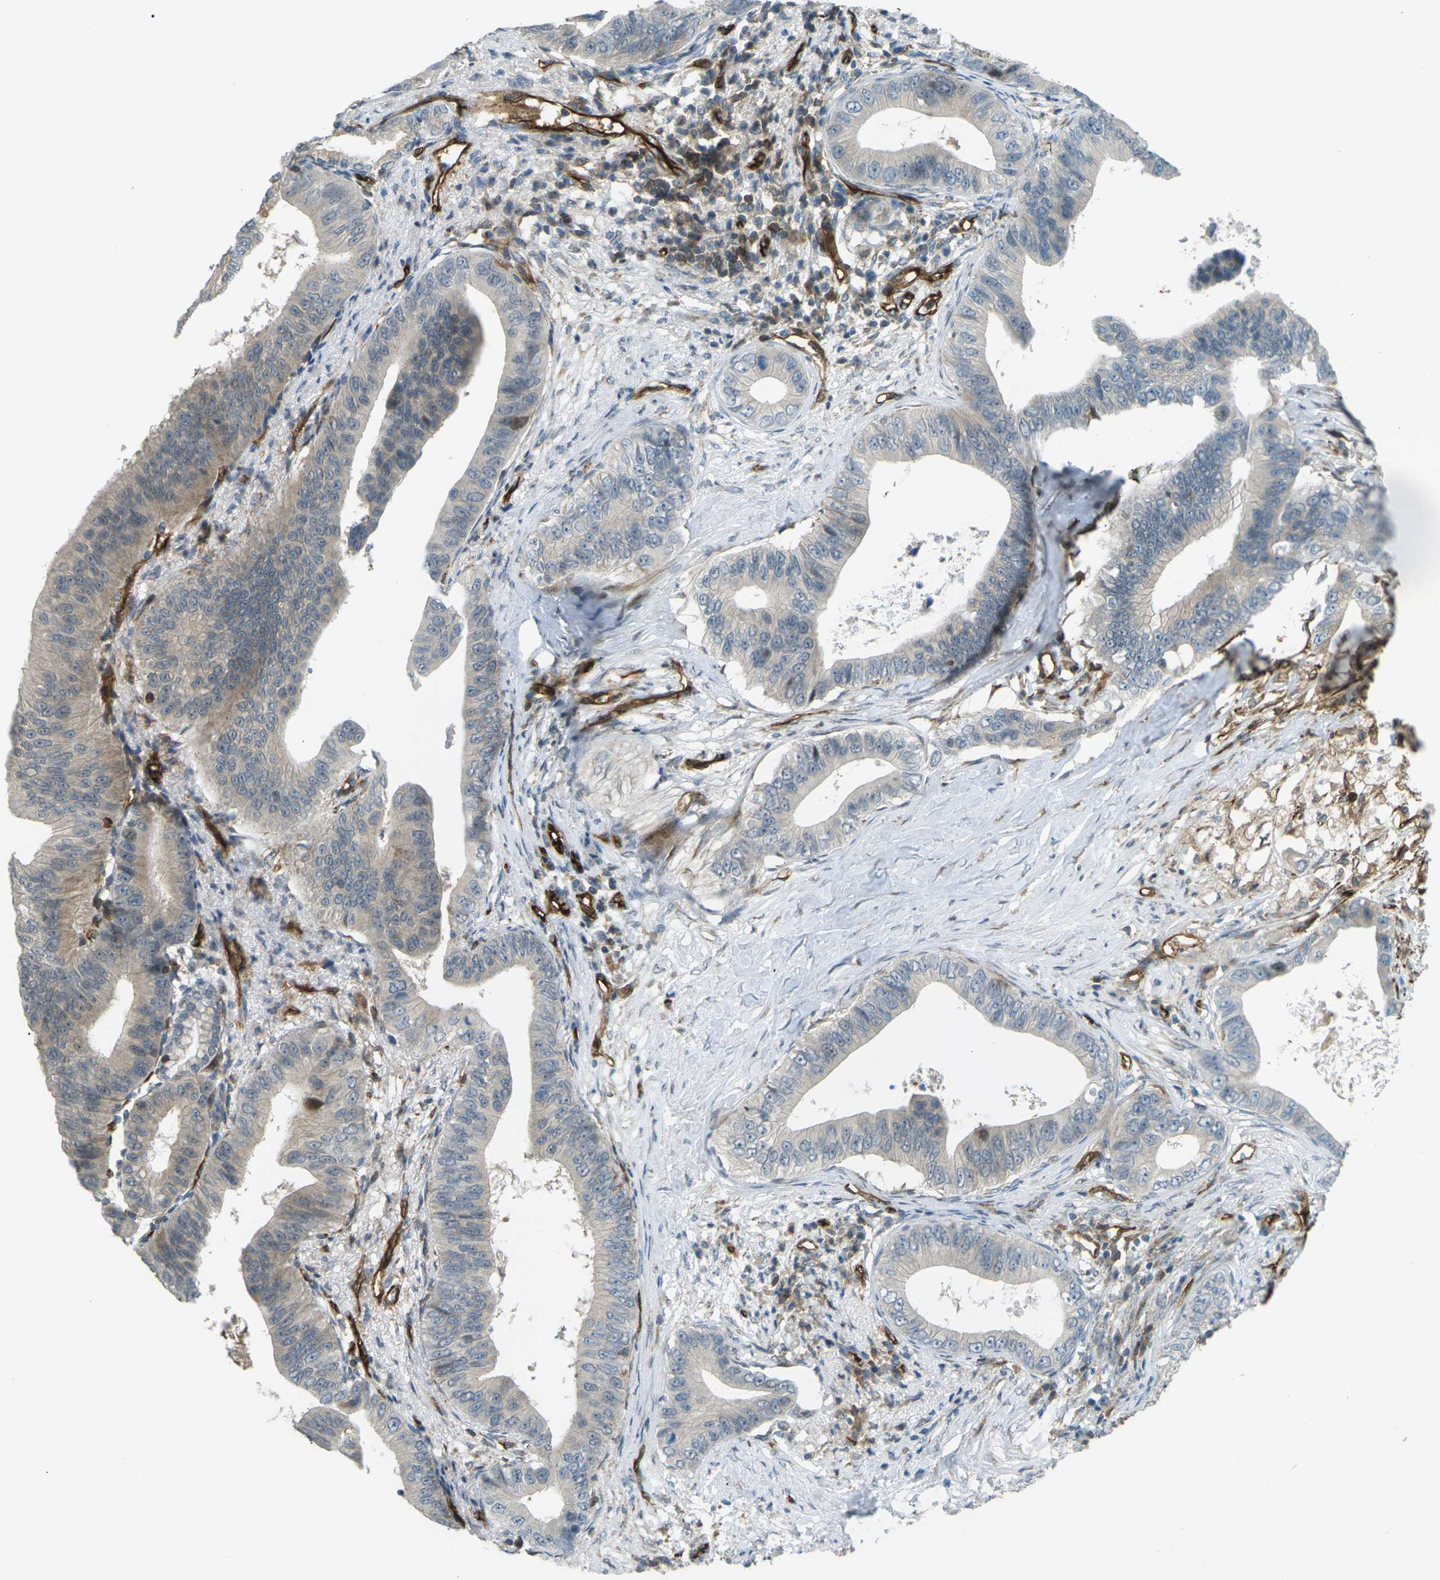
{"staining": {"intensity": "weak", "quantity": "<25%", "location": "cytoplasmic/membranous"}, "tissue": "pancreatic cancer", "cell_type": "Tumor cells", "image_type": "cancer", "snomed": [{"axis": "morphology", "description": "Adenocarcinoma, NOS"}, {"axis": "topography", "description": "Pancreas"}], "caption": "The IHC image has no significant positivity in tumor cells of pancreatic cancer tissue. (Stains: DAB immunohistochemistry (IHC) with hematoxylin counter stain, Microscopy: brightfield microscopy at high magnification).", "gene": "S1PR1", "patient": {"sex": "male", "age": 77}}